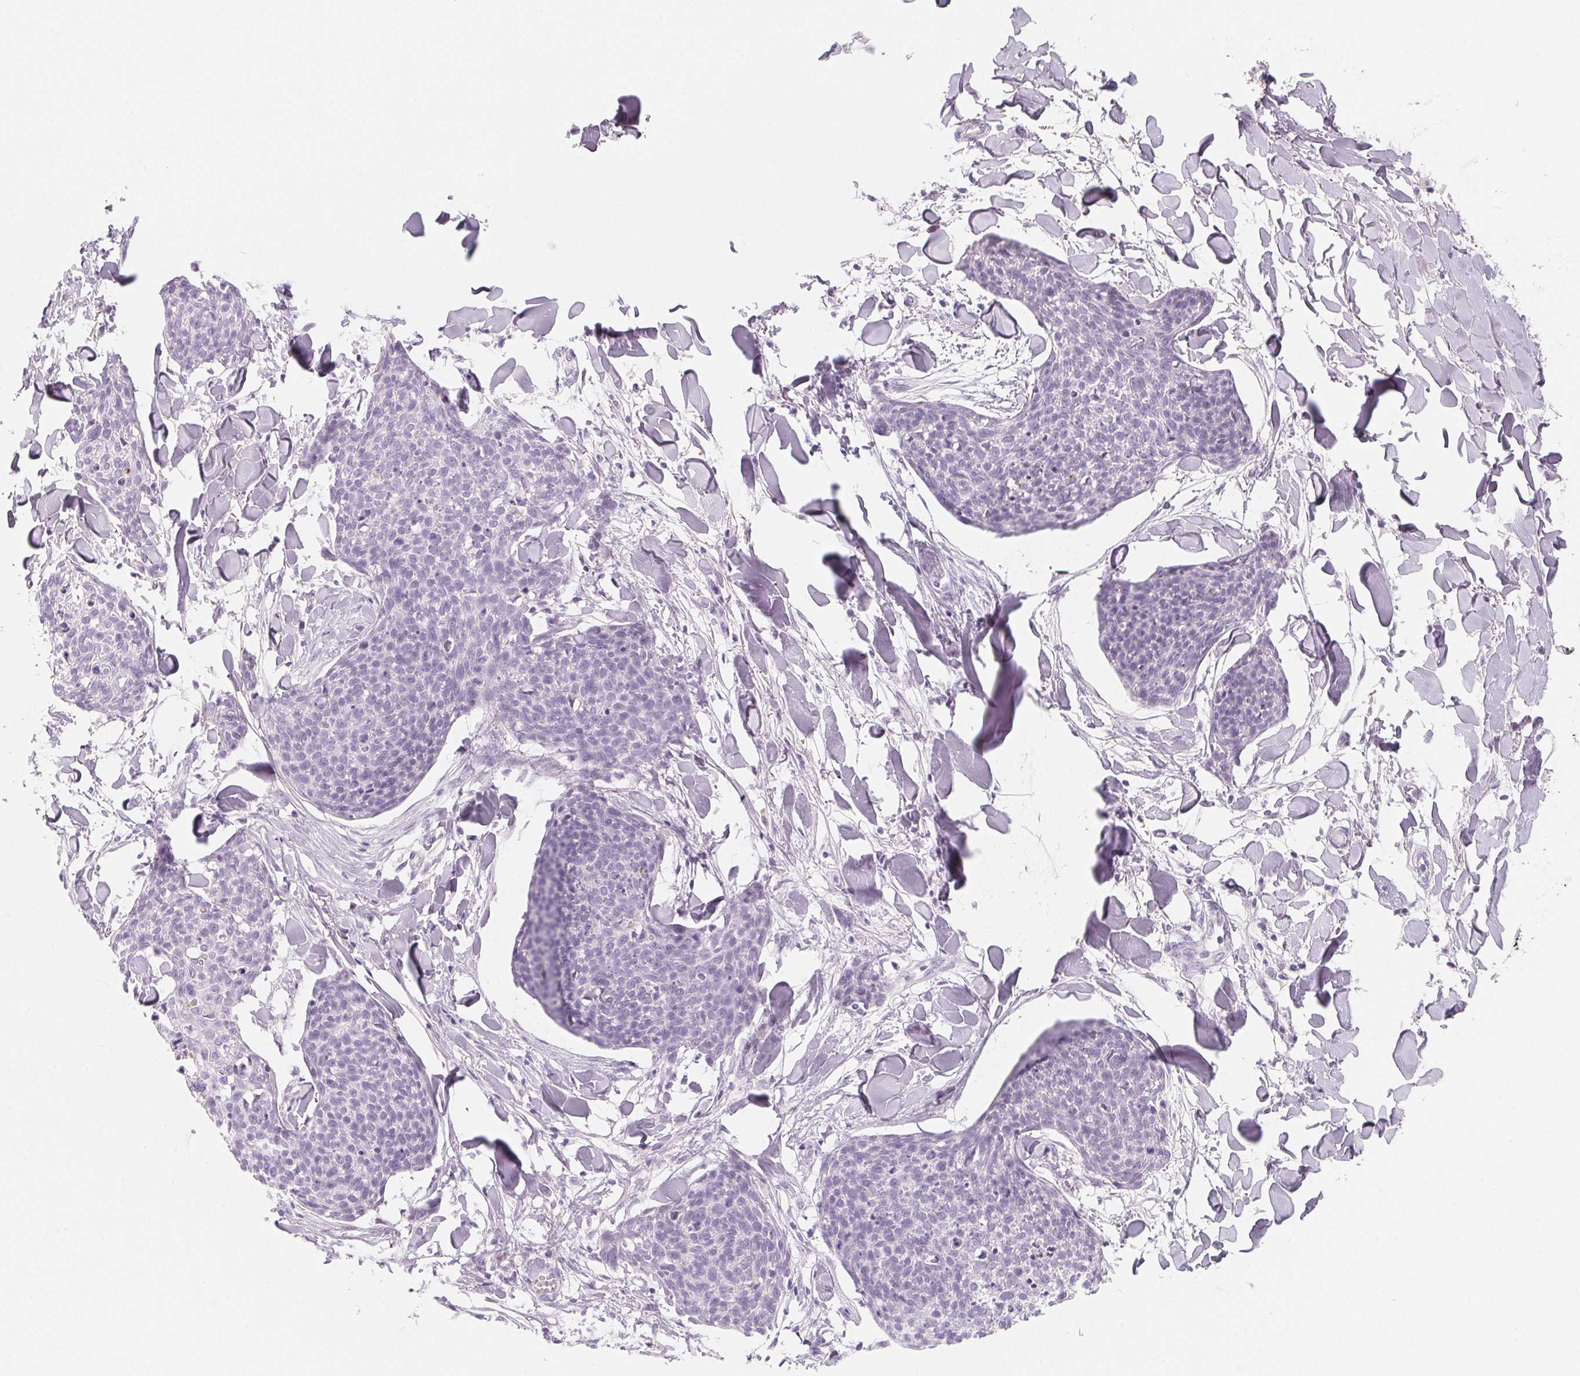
{"staining": {"intensity": "negative", "quantity": "none", "location": "none"}, "tissue": "skin cancer", "cell_type": "Tumor cells", "image_type": "cancer", "snomed": [{"axis": "morphology", "description": "Squamous cell carcinoma, NOS"}, {"axis": "topography", "description": "Skin"}, {"axis": "topography", "description": "Vulva"}], "caption": "Skin cancer stained for a protein using immunohistochemistry (IHC) shows no expression tumor cells.", "gene": "SH3GL2", "patient": {"sex": "female", "age": 75}}